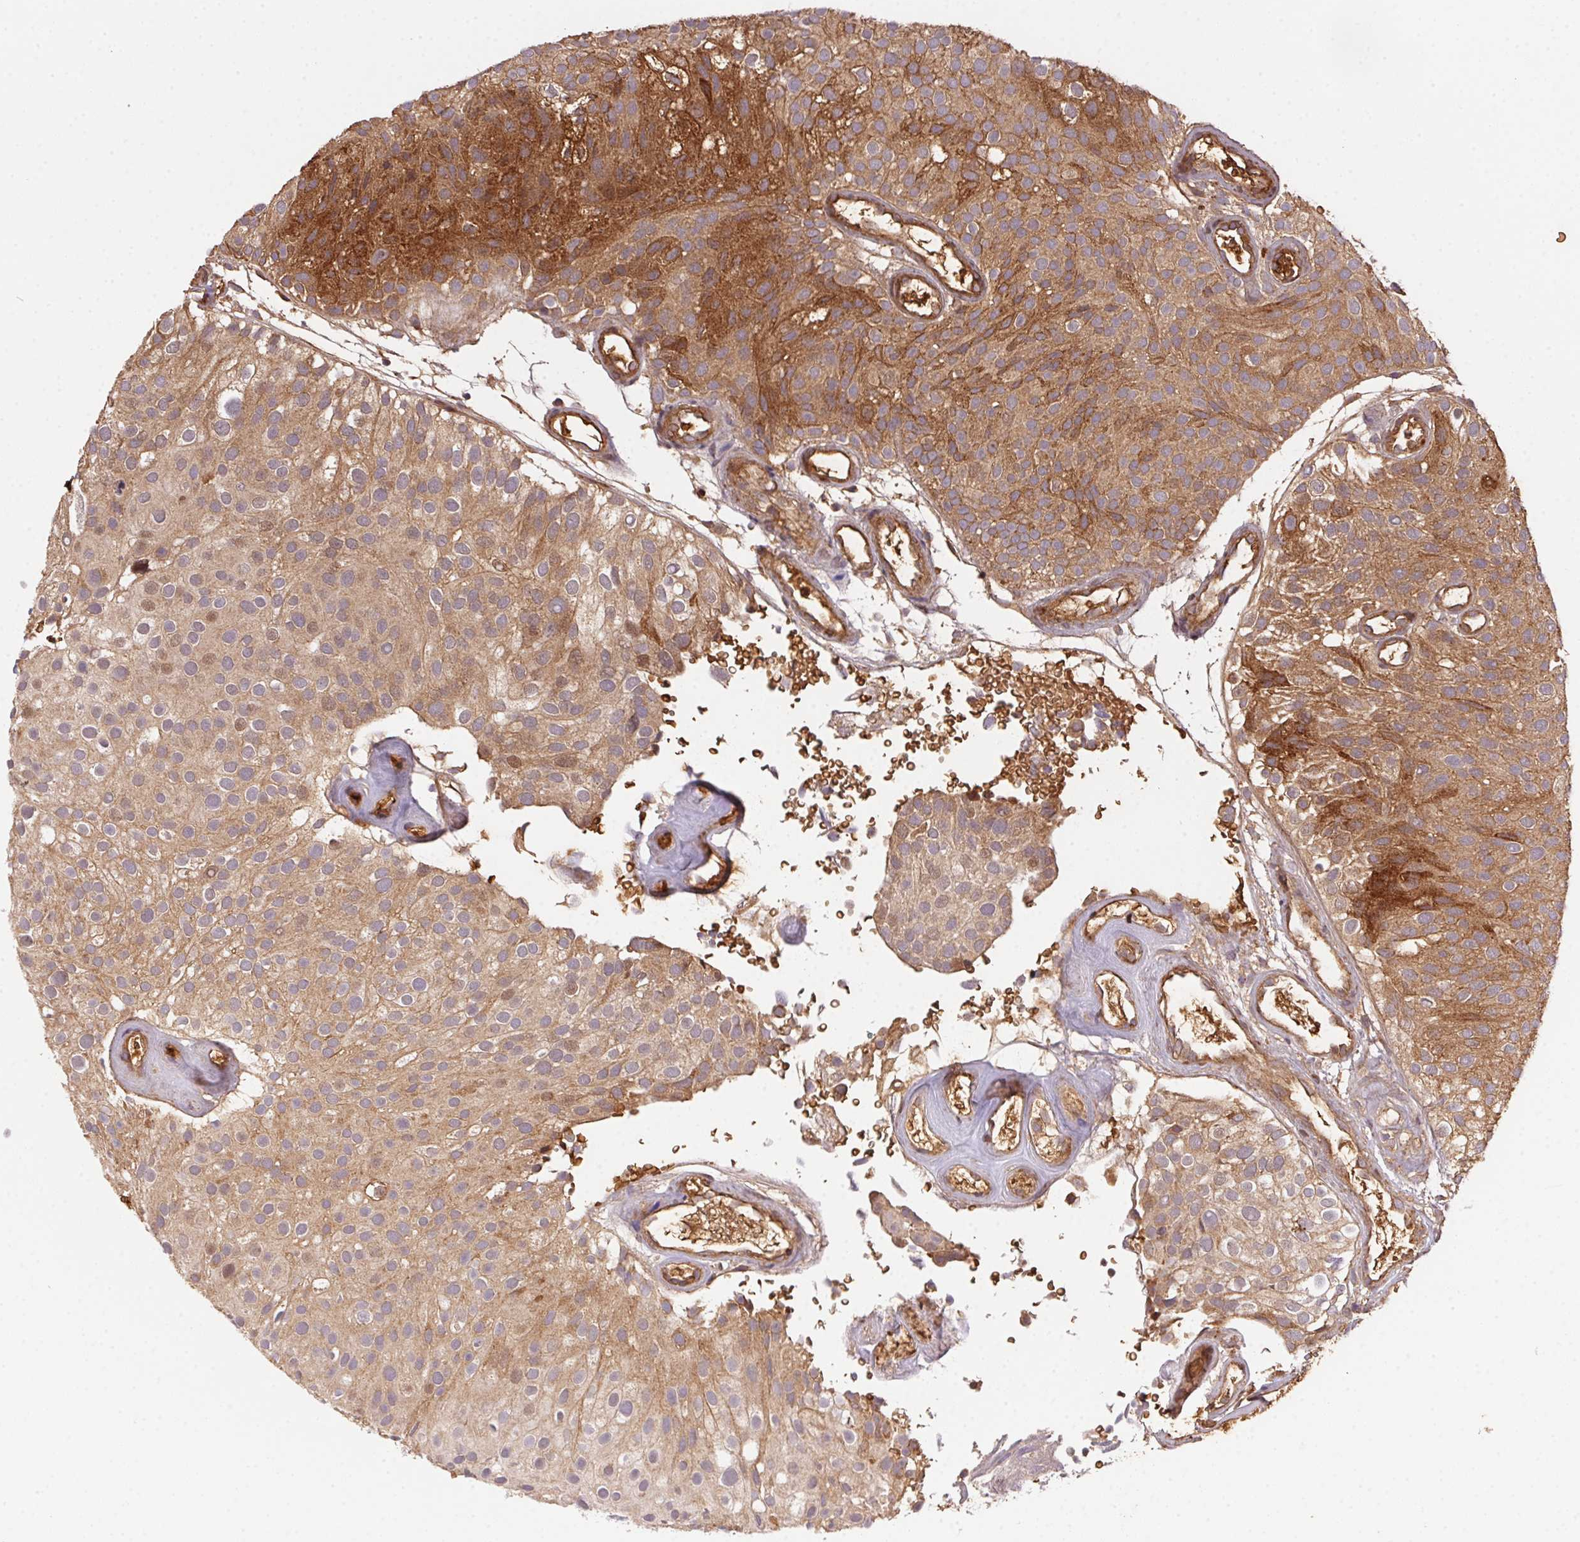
{"staining": {"intensity": "moderate", "quantity": "25%-75%", "location": "cytoplasmic/membranous"}, "tissue": "urothelial cancer", "cell_type": "Tumor cells", "image_type": "cancer", "snomed": [{"axis": "morphology", "description": "Urothelial carcinoma, Low grade"}, {"axis": "topography", "description": "Urinary bladder"}], "caption": "The histopathology image displays a brown stain indicating the presence of a protein in the cytoplasmic/membranous of tumor cells in low-grade urothelial carcinoma. Using DAB (3,3'-diaminobenzidine) (brown) and hematoxylin (blue) stains, captured at high magnification using brightfield microscopy.", "gene": "USE1", "patient": {"sex": "male", "age": 78}}